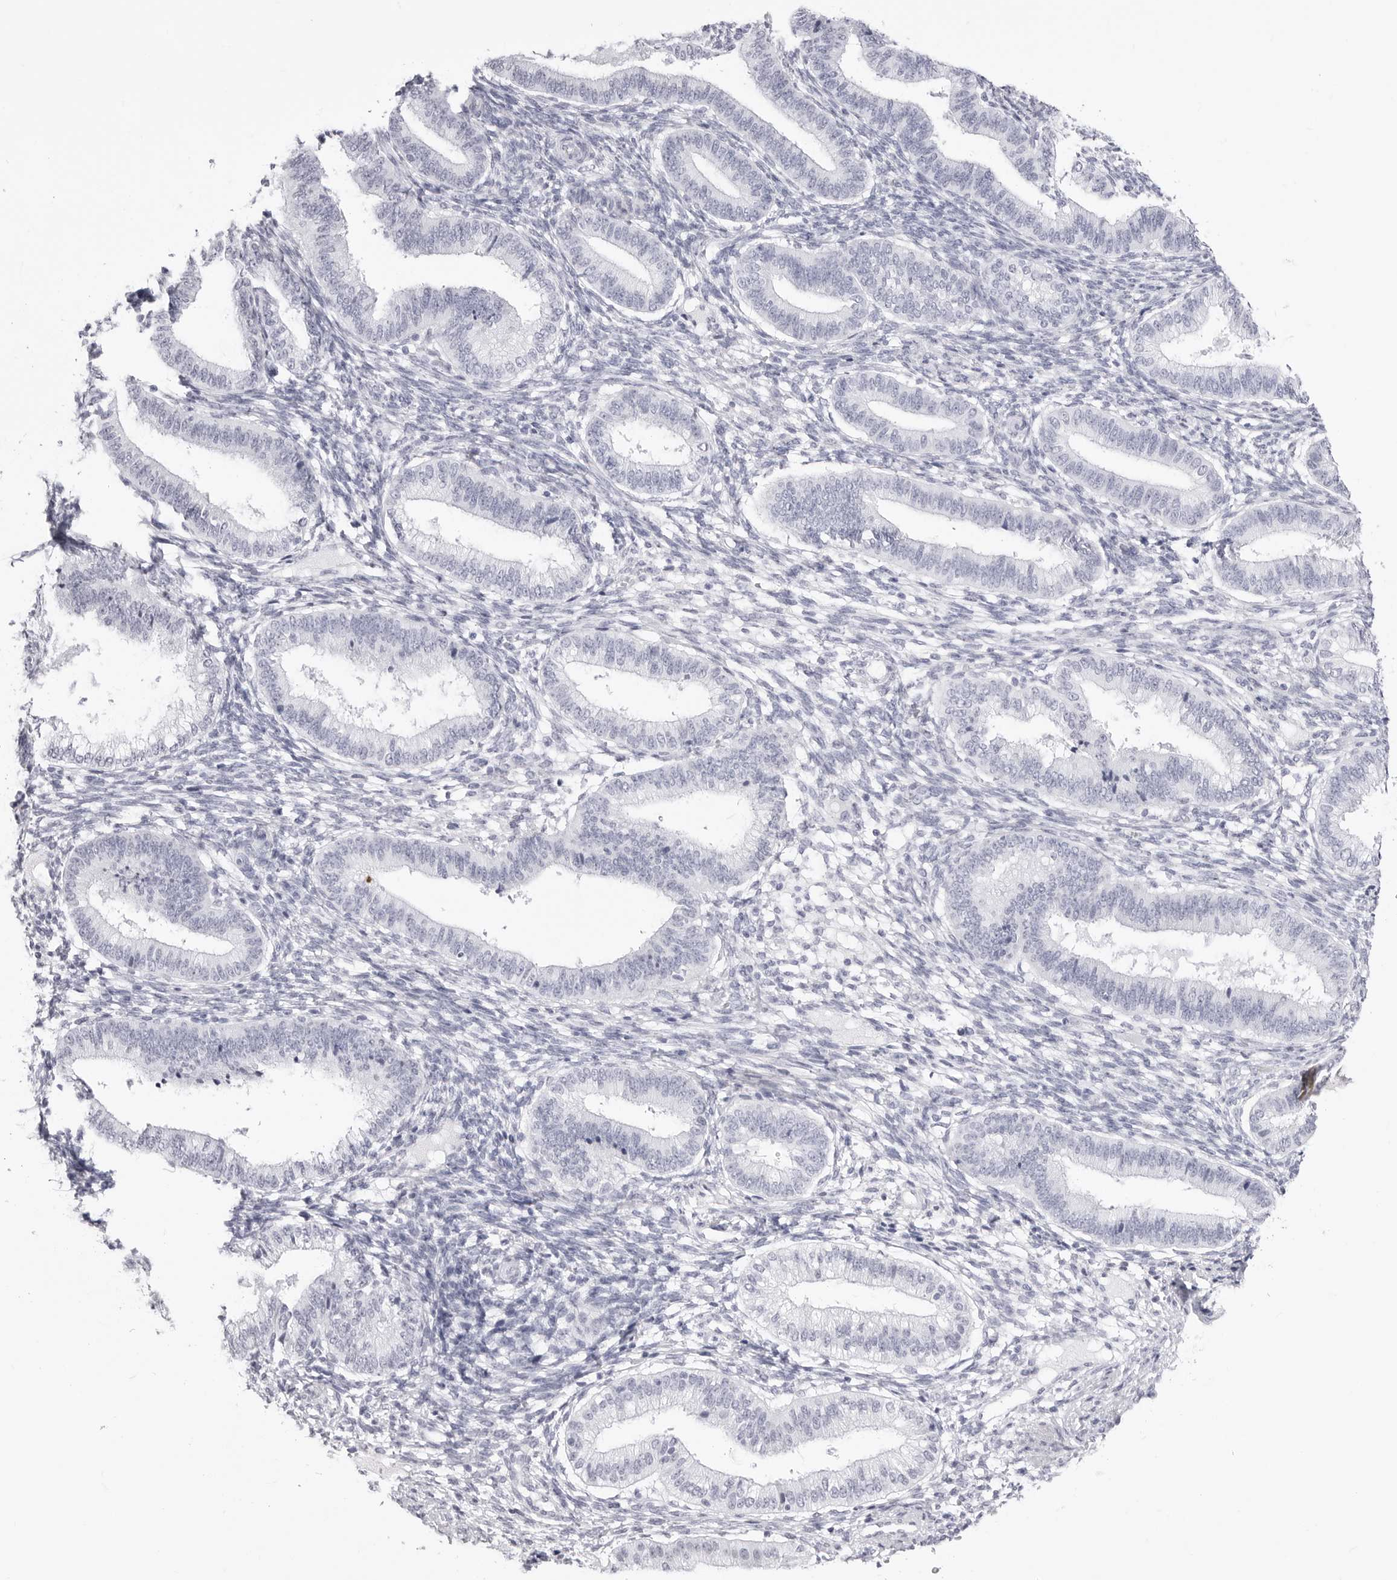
{"staining": {"intensity": "negative", "quantity": "none", "location": "none"}, "tissue": "endometrium", "cell_type": "Cells in endometrial stroma", "image_type": "normal", "snomed": [{"axis": "morphology", "description": "Normal tissue, NOS"}, {"axis": "topography", "description": "Endometrium"}], "caption": "Micrograph shows no significant protein staining in cells in endometrial stroma of benign endometrium.", "gene": "TSSK1B", "patient": {"sex": "female", "age": 39}}